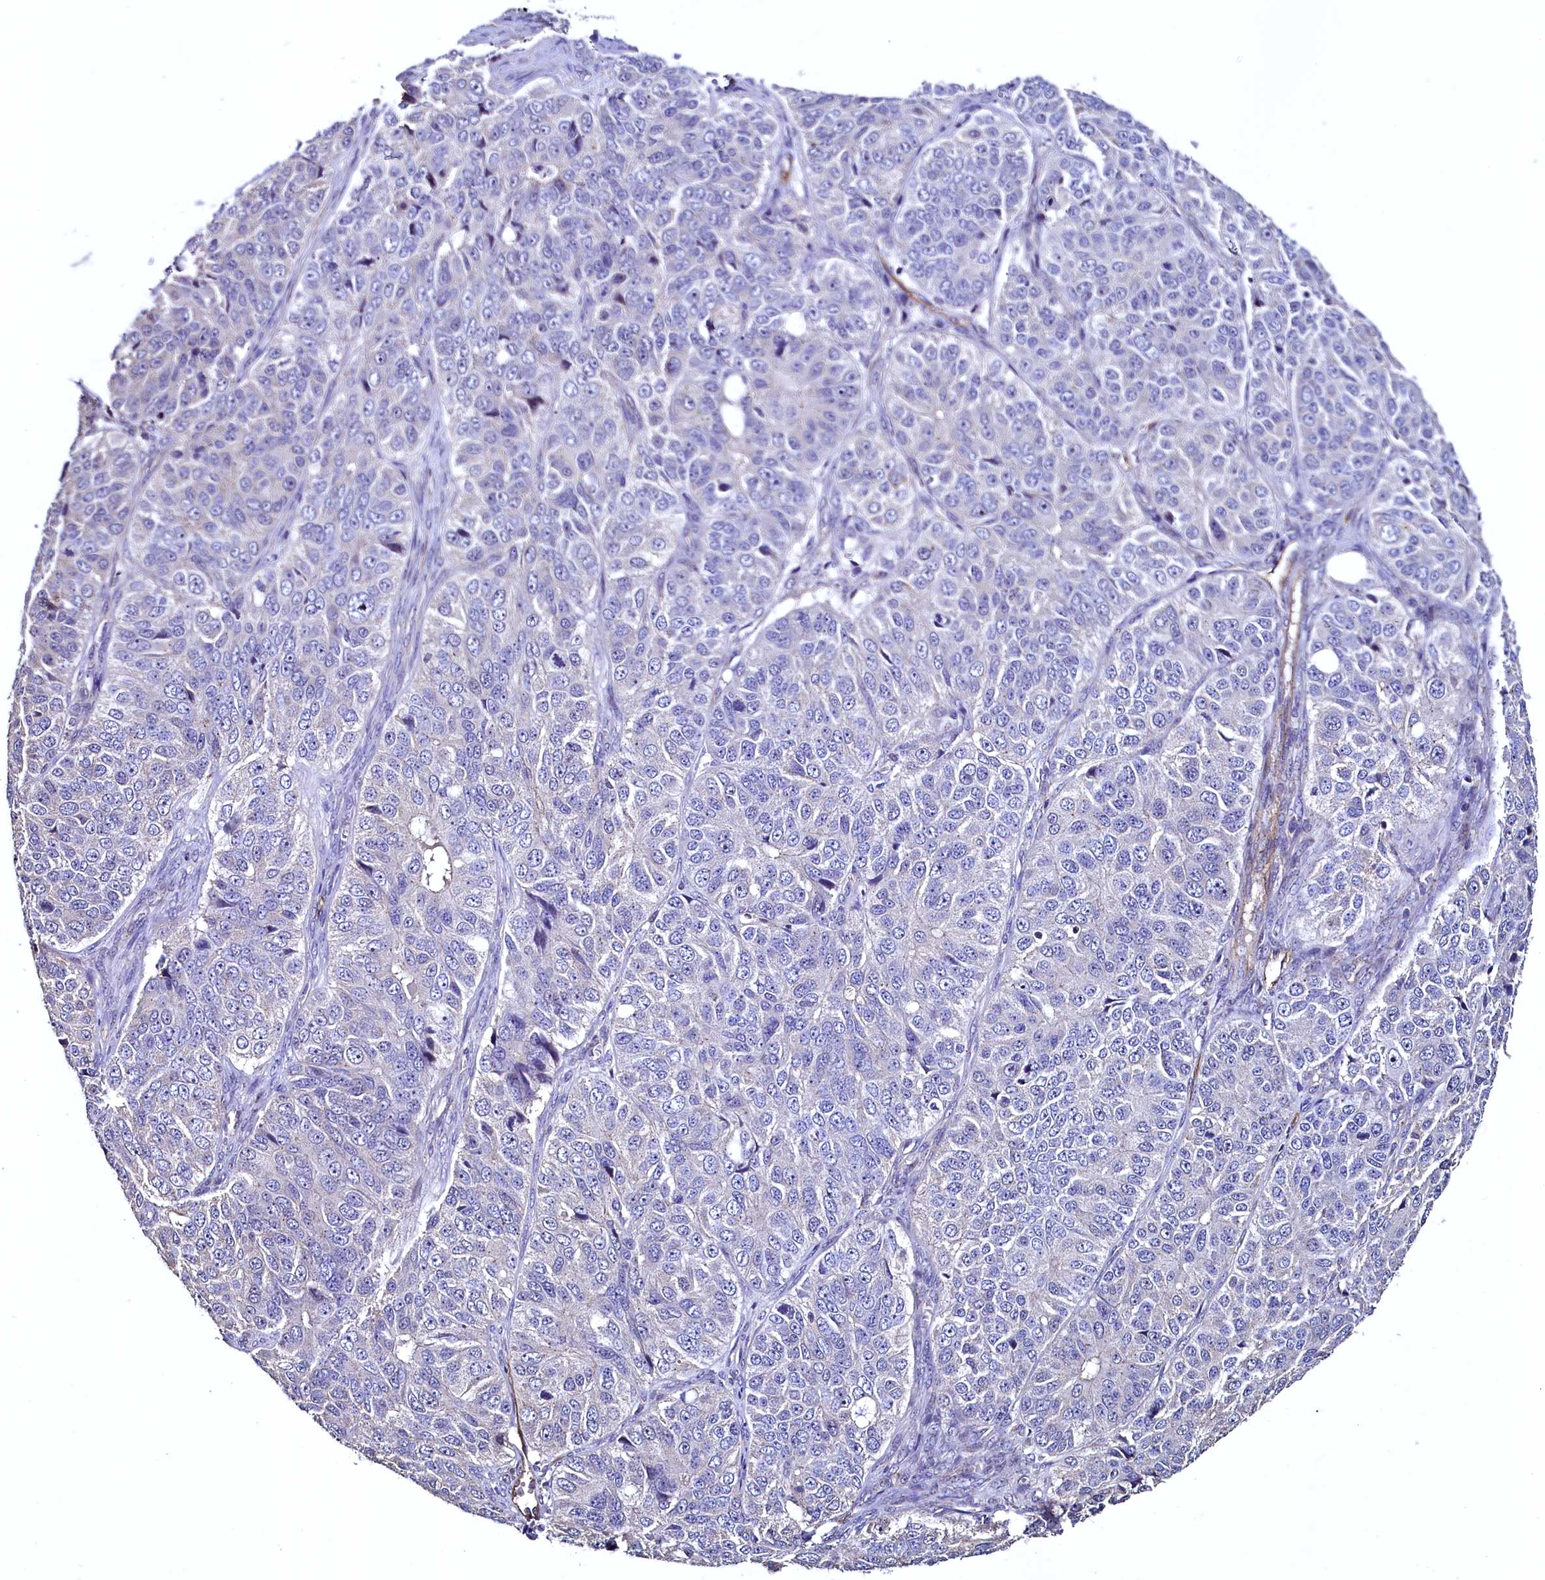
{"staining": {"intensity": "negative", "quantity": "none", "location": "none"}, "tissue": "ovarian cancer", "cell_type": "Tumor cells", "image_type": "cancer", "snomed": [{"axis": "morphology", "description": "Carcinoma, endometroid"}, {"axis": "topography", "description": "Ovary"}], "caption": "IHC photomicrograph of neoplastic tissue: endometroid carcinoma (ovarian) stained with DAB (3,3'-diaminobenzidine) demonstrates no significant protein positivity in tumor cells.", "gene": "PALM", "patient": {"sex": "female", "age": 51}}